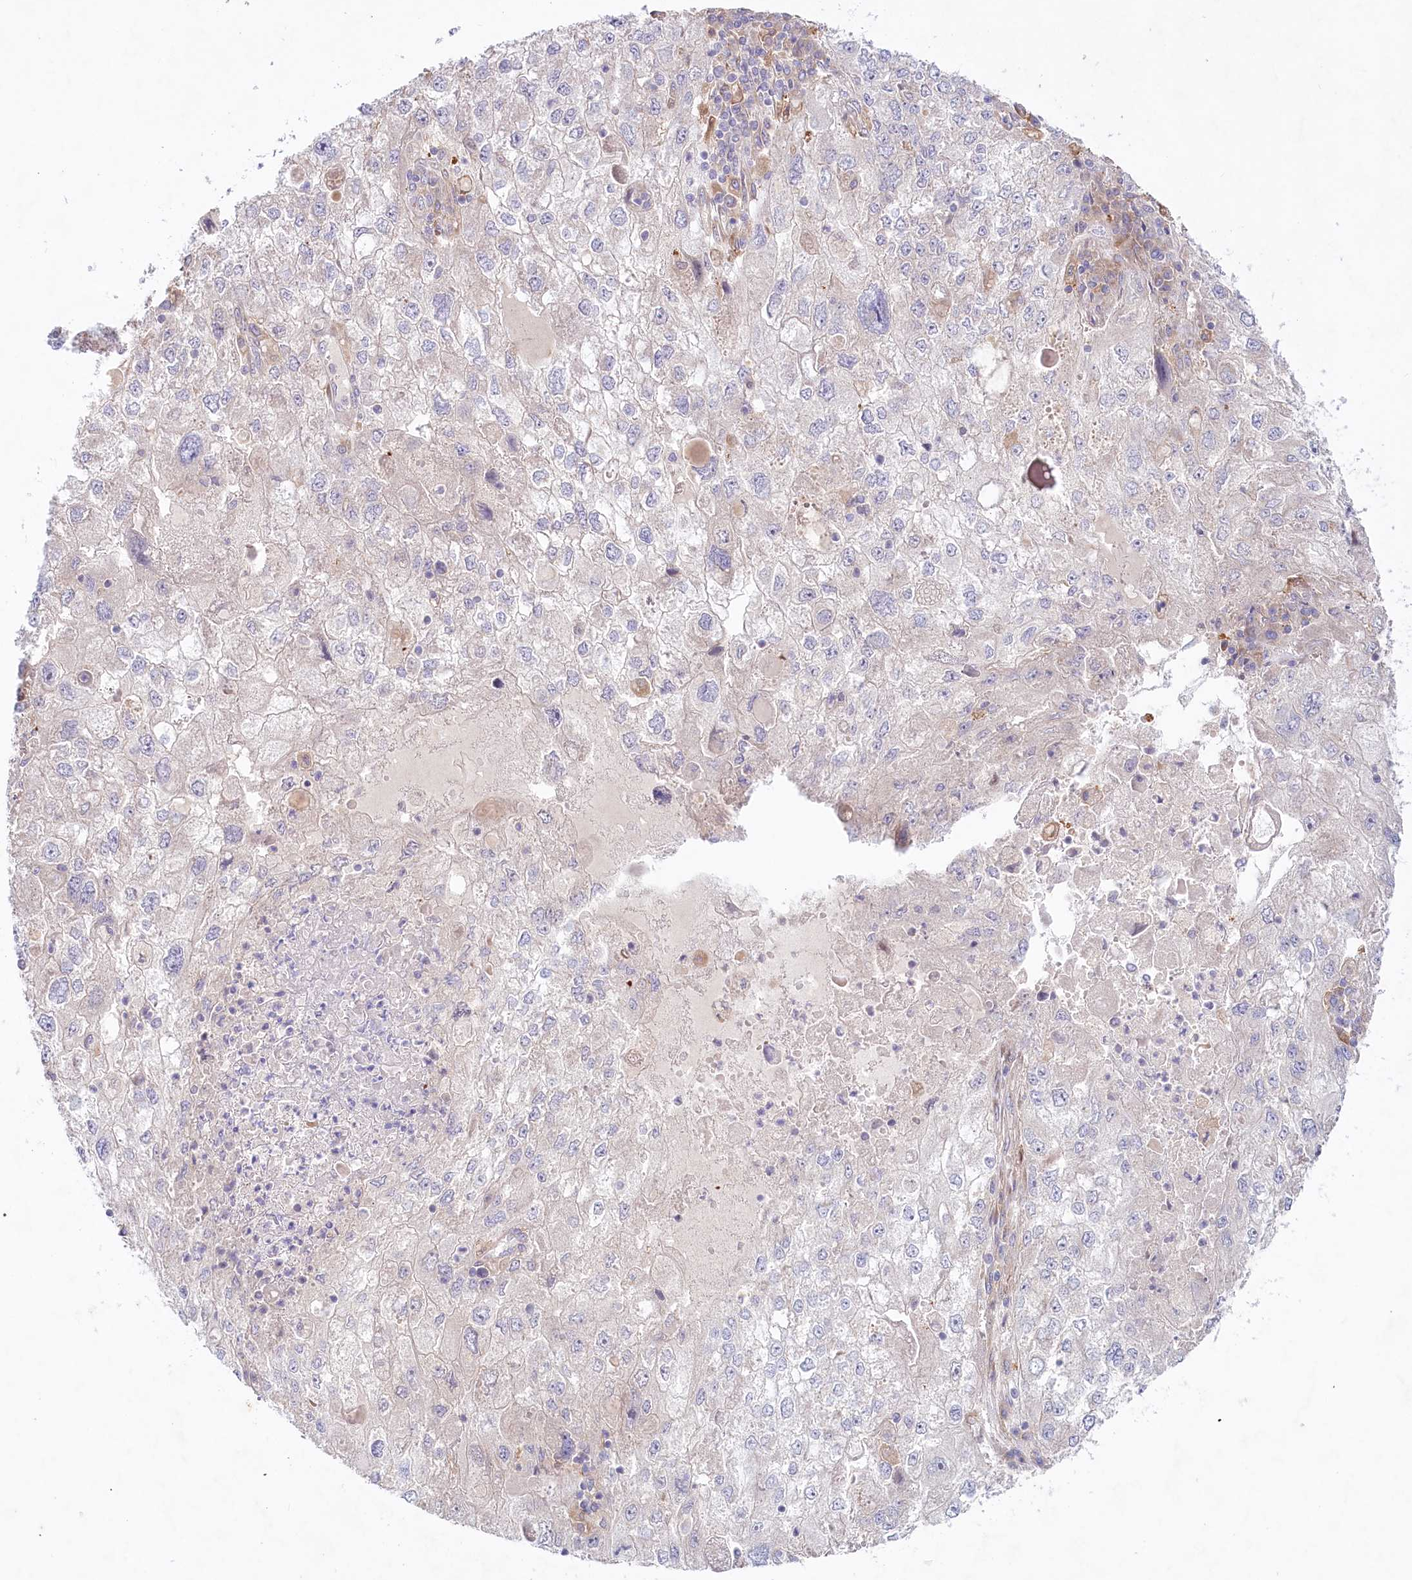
{"staining": {"intensity": "negative", "quantity": "none", "location": "none"}, "tissue": "endometrial cancer", "cell_type": "Tumor cells", "image_type": "cancer", "snomed": [{"axis": "morphology", "description": "Adenocarcinoma, NOS"}, {"axis": "topography", "description": "Endometrium"}], "caption": "Endometrial cancer was stained to show a protein in brown. There is no significant positivity in tumor cells. (DAB IHC visualized using brightfield microscopy, high magnification).", "gene": "TNIP1", "patient": {"sex": "female", "age": 49}}